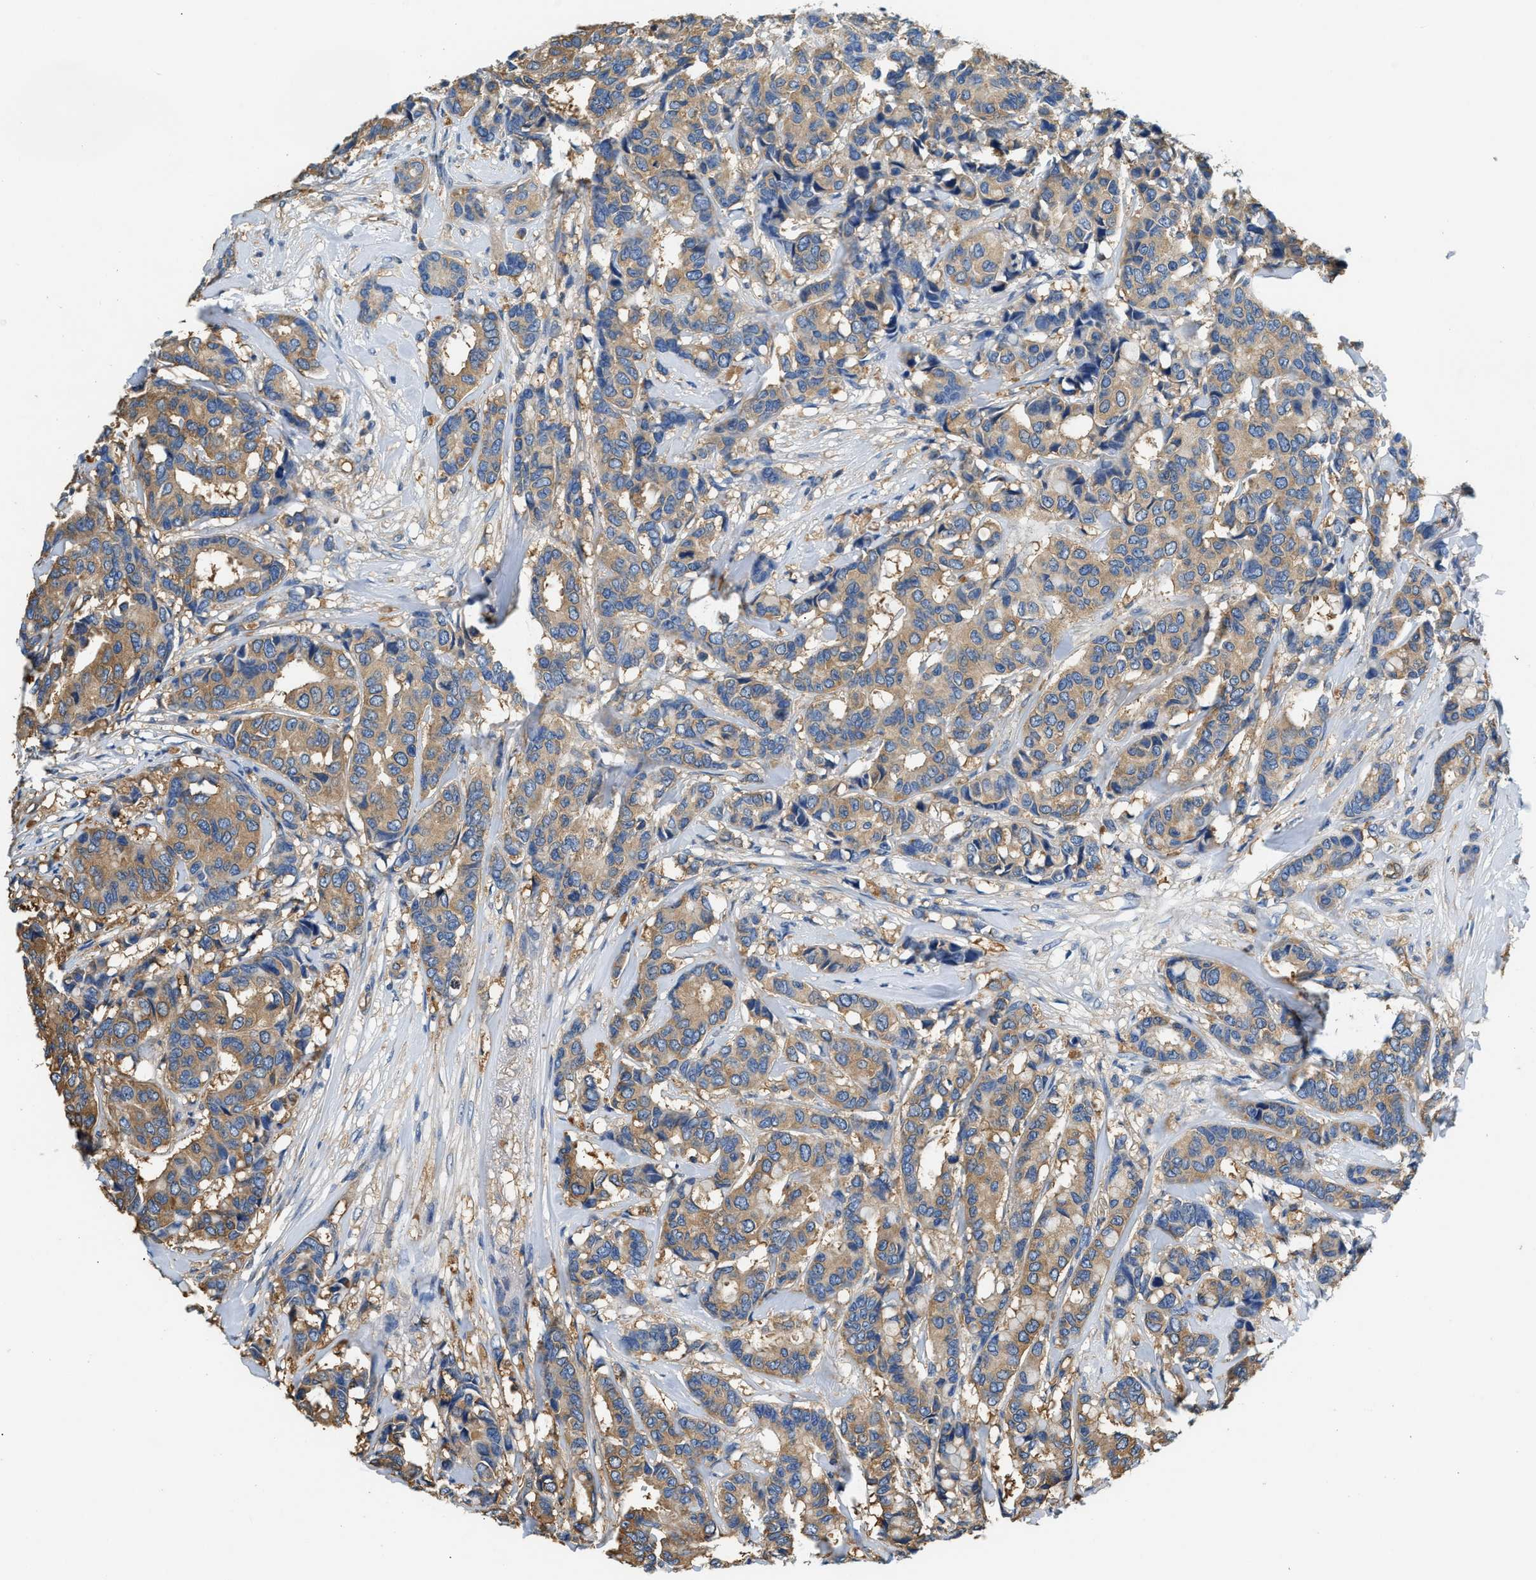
{"staining": {"intensity": "moderate", "quantity": ">75%", "location": "cytoplasmic/membranous"}, "tissue": "breast cancer", "cell_type": "Tumor cells", "image_type": "cancer", "snomed": [{"axis": "morphology", "description": "Duct carcinoma"}, {"axis": "topography", "description": "Breast"}], "caption": "A brown stain highlights moderate cytoplasmic/membranous expression of a protein in breast cancer tumor cells. (DAB (3,3'-diaminobenzidine) IHC, brown staining for protein, blue staining for nuclei).", "gene": "PPP2R1B", "patient": {"sex": "female", "age": 87}}